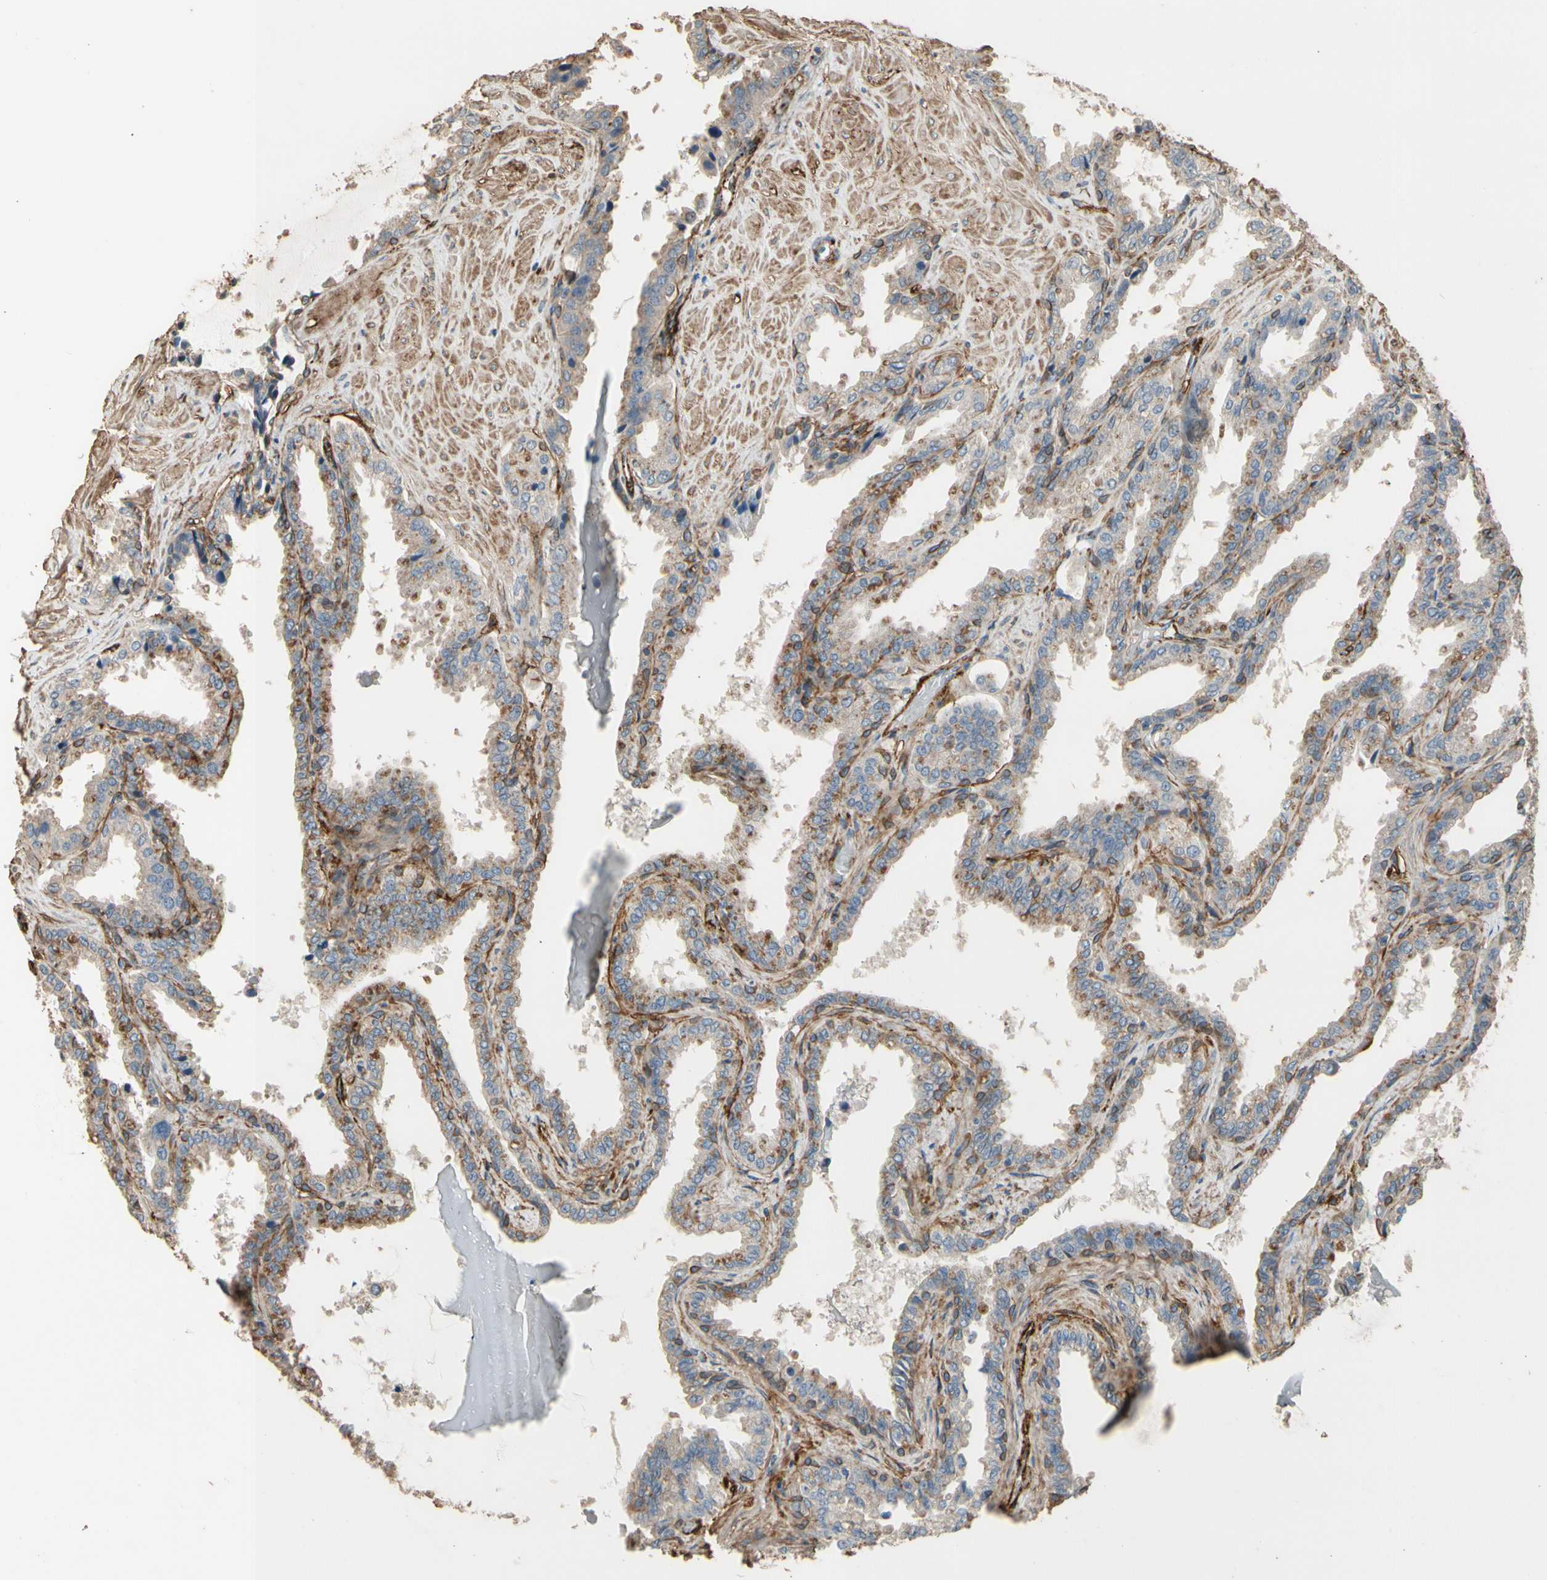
{"staining": {"intensity": "moderate", "quantity": "25%-75%", "location": "cytoplasmic/membranous"}, "tissue": "seminal vesicle", "cell_type": "Glandular cells", "image_type": "normal", "snomed": [{"axis": "morphology", "description": "Normal tissue, NOS"}, {"axis": "topography", "description": "Seminal veicle"}], "caption": "Immunohistochemical staining of unremarkable human seminal vesicle exhibits moderate cytoplasmic/membranous protein staining in approximately 25%-75% of glandular cells. (IHC, brightfield microscopy, high magnification).", "gene": "SUSD2", "patient": {"sex": "male", "age": 46}}